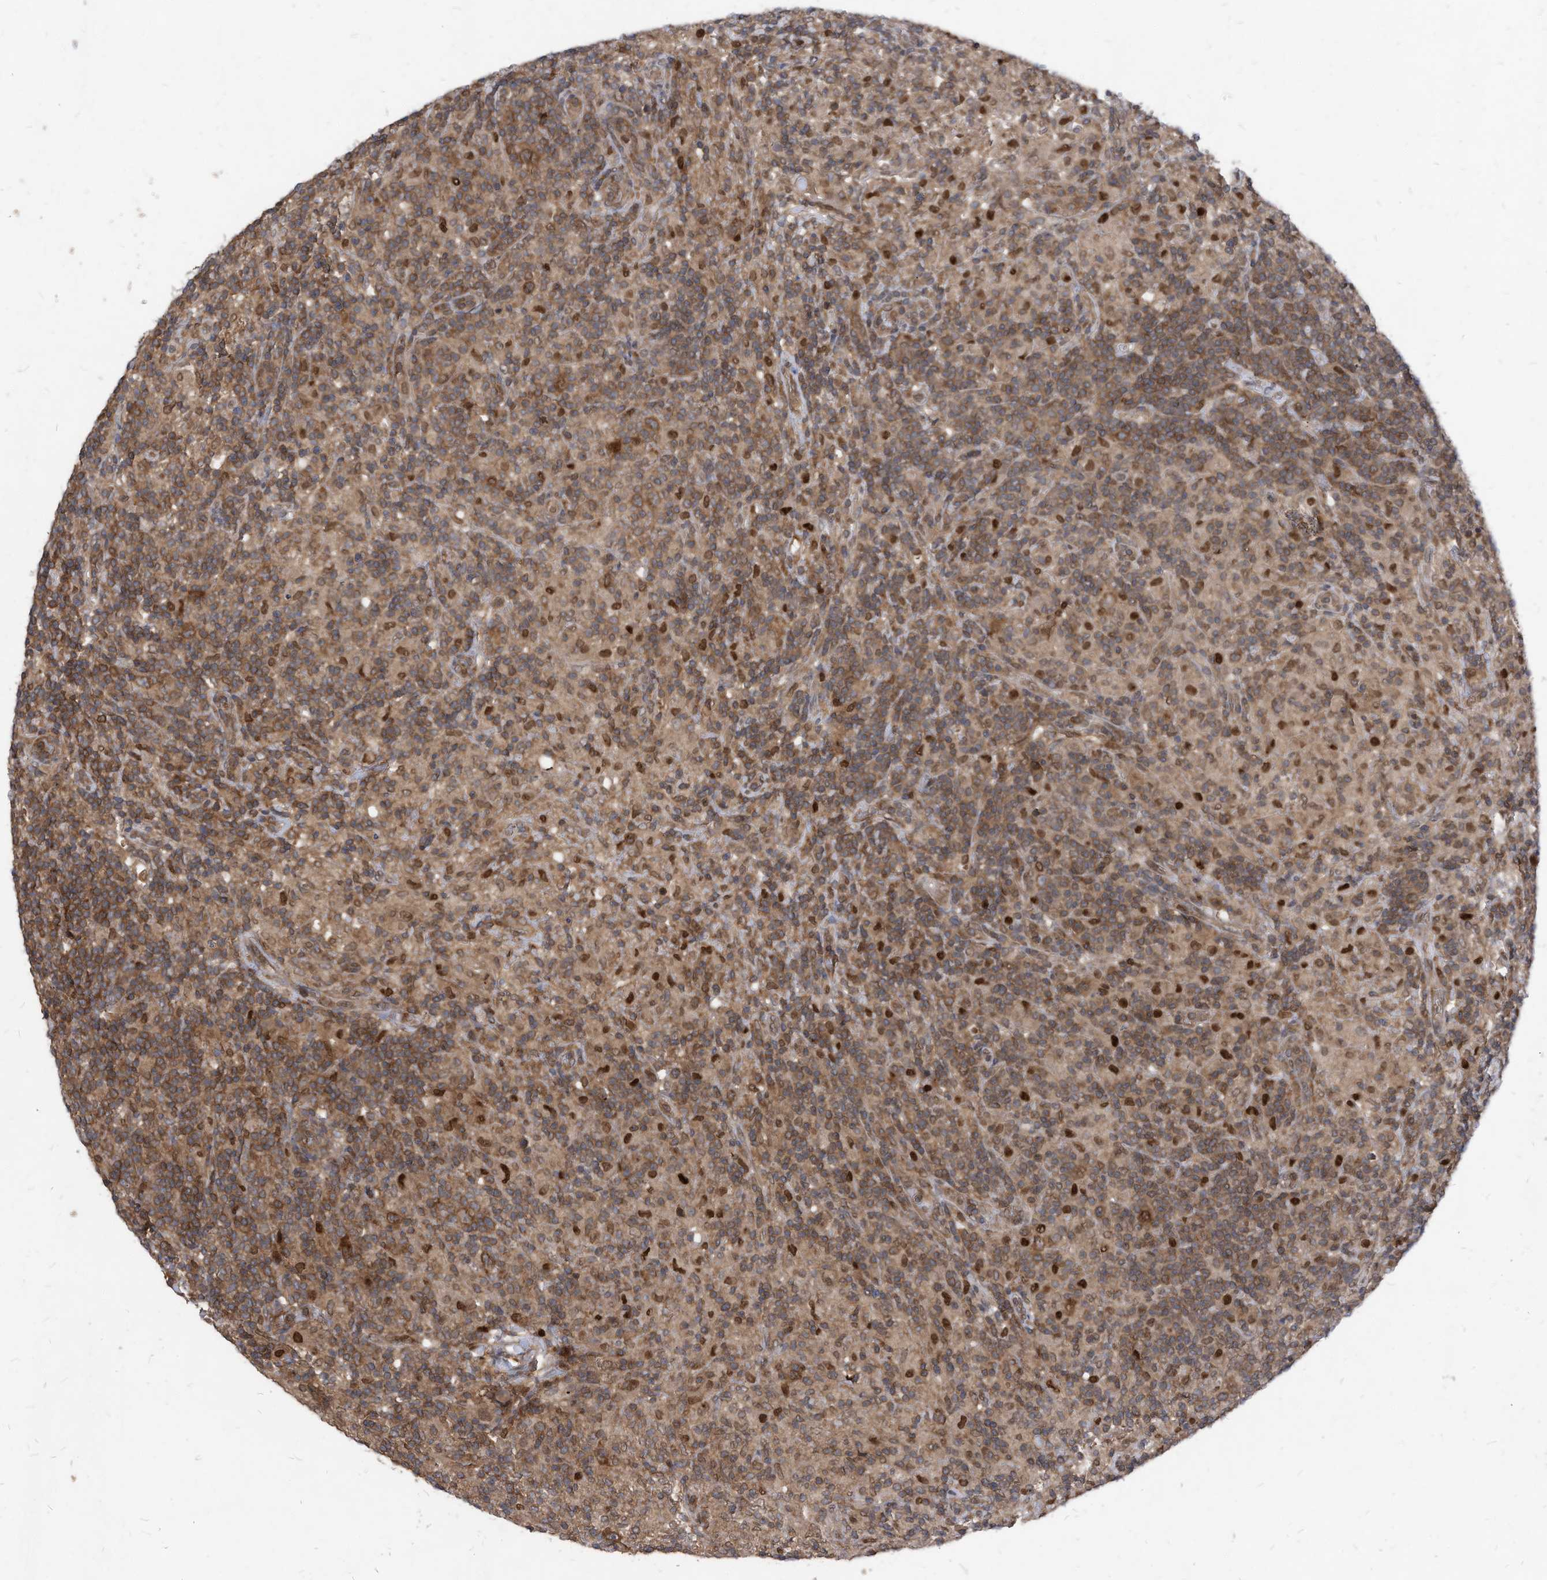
{"staining": {"intensity": "moderate", "quantity": ">75%", "location": "cytoplasmic/membranous"}, "tissue": "lymphoma", "cell_type": "Tumor cells", "image_type": "cancer", "snomed": [{"axis": "morphology", "description": "Hodgkin's disease, NOS"}, {"axis": "topography", "description": "Lymph node"}], "caption": "Protein expression analysis of lymphoma reveals moderate cytoplasmic/membranous positivity in about >75% of tumor cells. (IHC, brightfield microscopy, high magnification).", "gene": "KPNB1", "patient": {"sex": "male", "age": 70}}